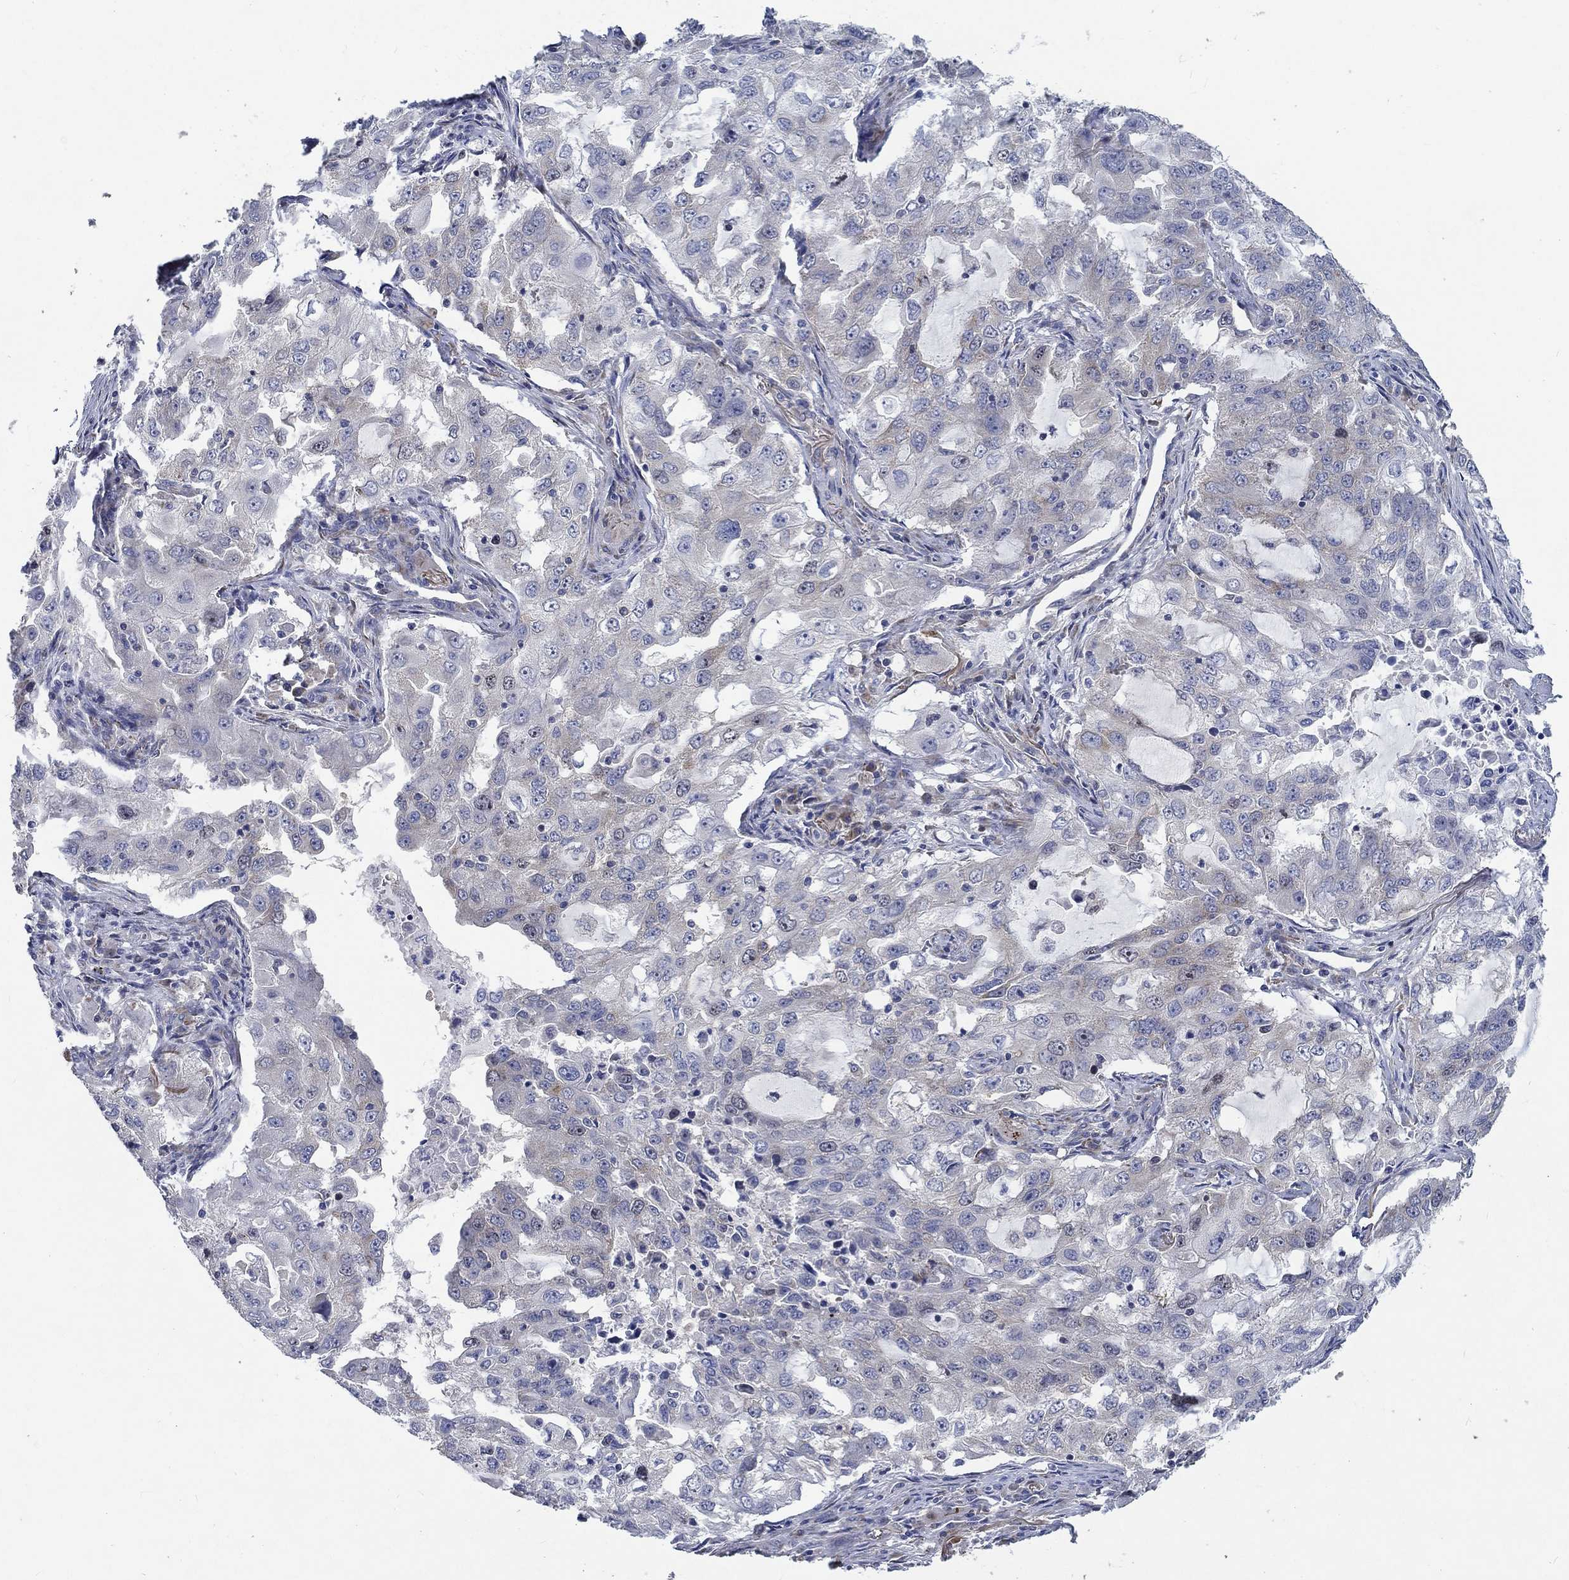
{"staining": {"intensity": "negative", "quantity": "none", "location": "none"}, "tissue": "lung cancer", "cell_type": "Tumor cells", "image_type": "cancer", "snomed": [{"axis": "morphology", "description": "Adenocarcinoma, NOS"}, {"axis": "topography", "description": "Lung"}], "caption": "Image shows no protein expression in tumor cells of lung cancer tissue.", "gene": "MMP24", "patient": {"sex": "female", "age": 61}}